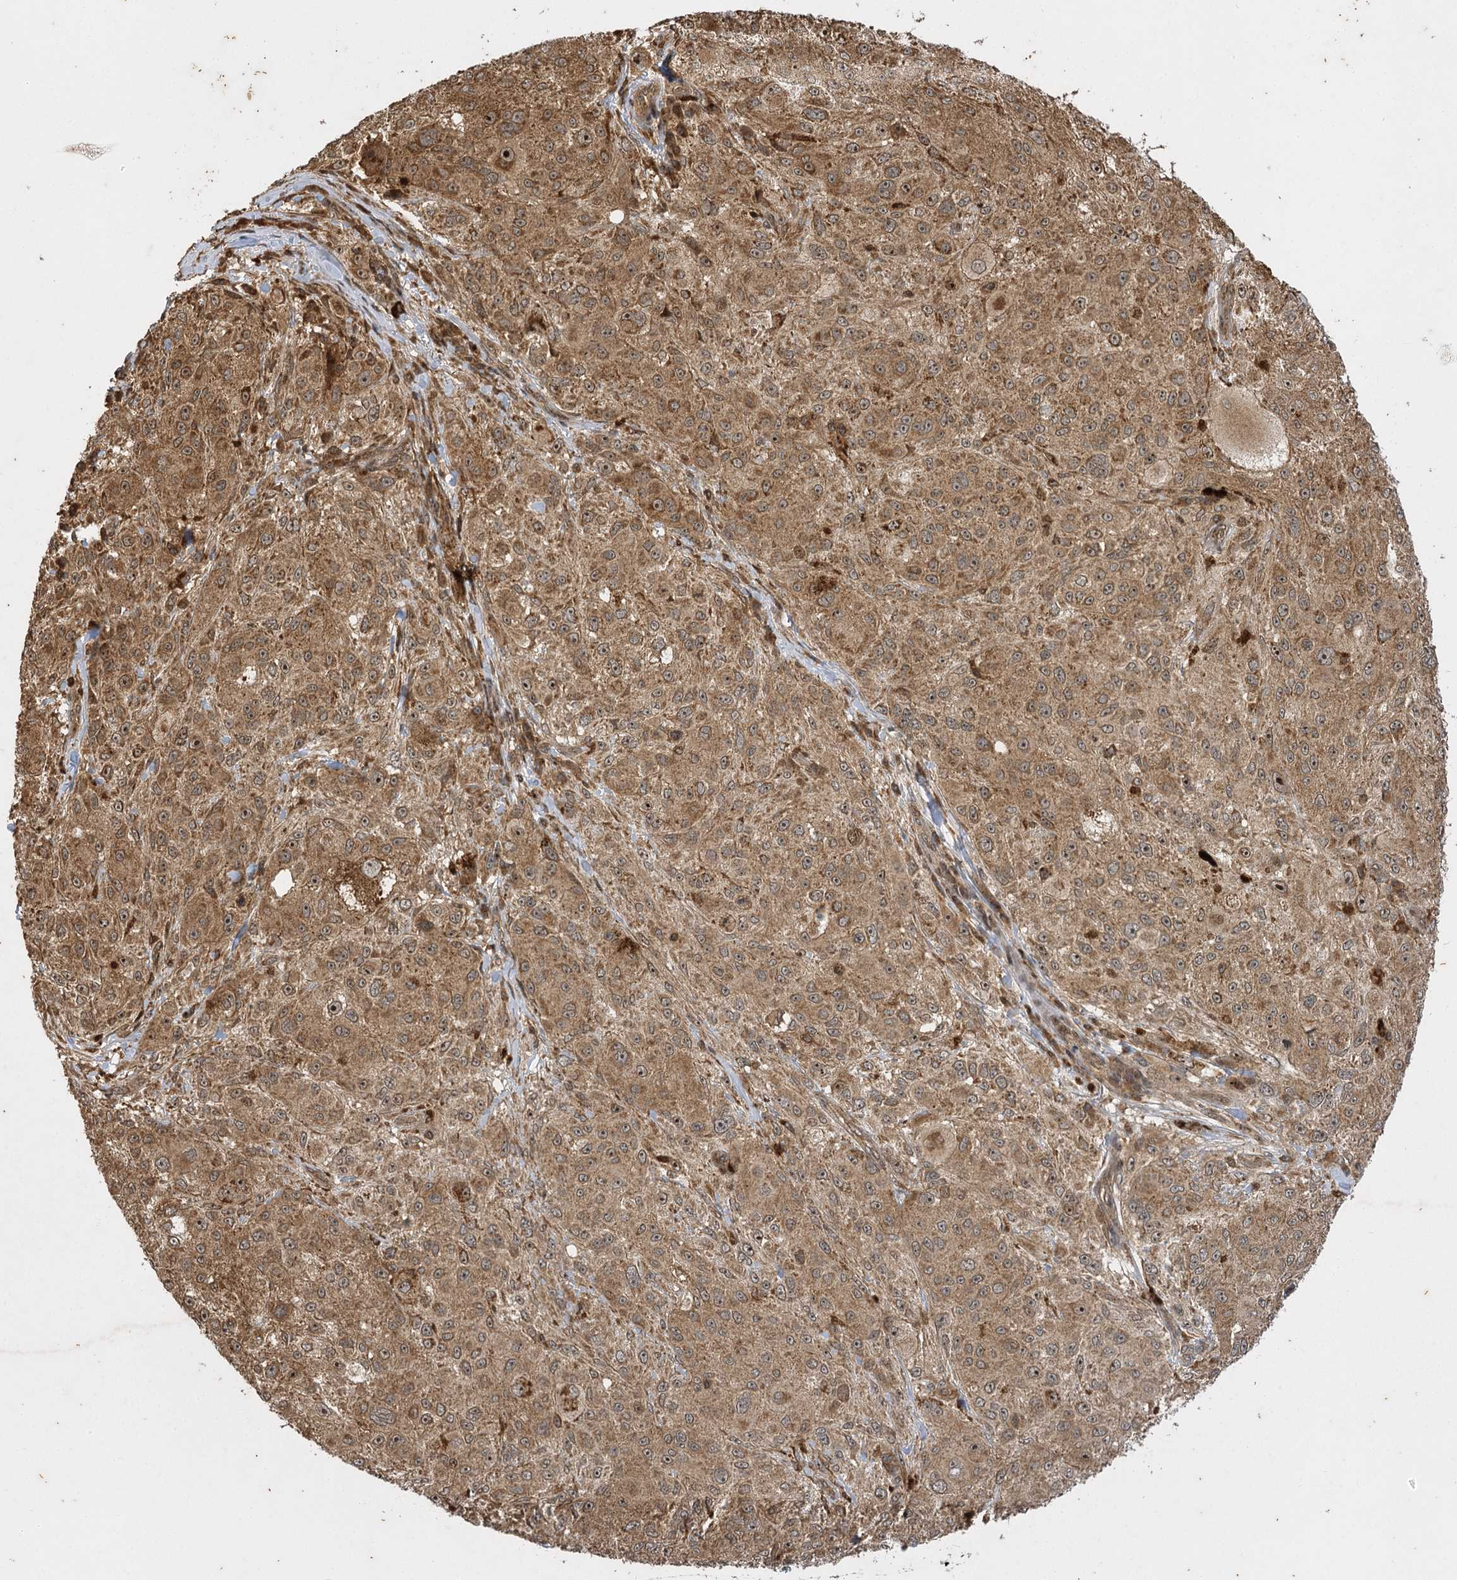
{"staining": {"intensity": "moderate", "quantity": ">75%", "location": "cytoplasmic/membranous,nuclear"}, "tissue": "melanoma", "cell_type": "Tumor cells", "image_type": "cancer", "snomed": [{"axis": "morphology", "description": "Necrosis, NOS"}, {"axis": "morphology", "description": "Malignant melanoma, NOS"}, {"axis": "topography", "description": "Skin"}], "caption": "This is an image of IHC staining of melanoma, which shows moderate positivity in the cytoplasmic/membranous and nuclear of tumor cells.", "gene": "IL11RA", "patient": {"sex": "female", "age": 87}}